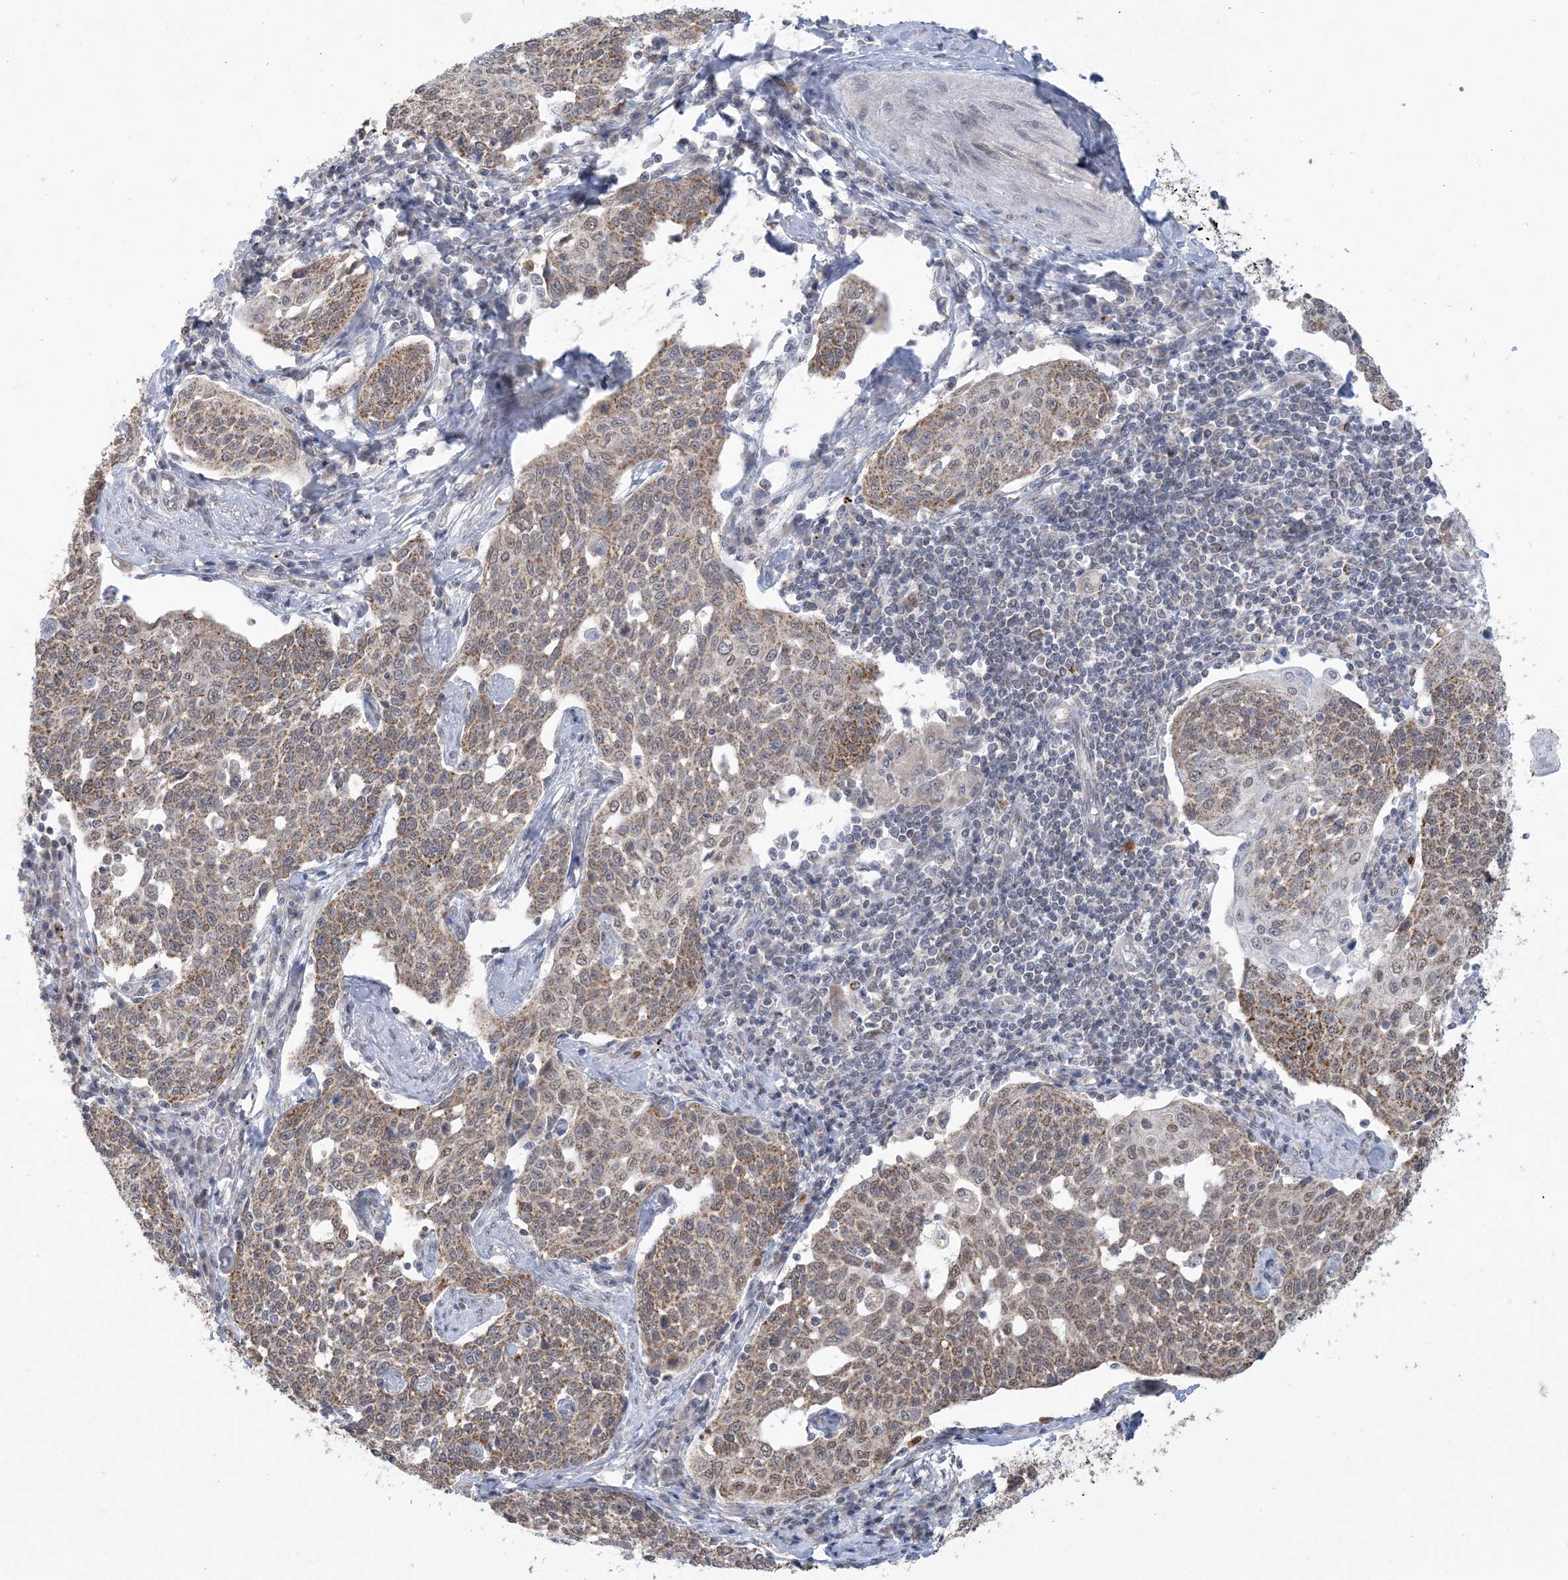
{"staining": {"intensity": "moderate", "quantity": ">75%", "location": "cytoplasmic/membranous,nuclear"}, "tissue": "cervical cancer", "cell_type": "Tumor cells", "image_type": "cancer", "snomed": [{"axis": "morphology", "description": "Squamous cell carcinoma, NOS"}, {"axis": "topography", "description": "Cervix"}], "caption": "DAB immunohistochemical staining of squamous cell carcinoma (cervical) displays moderate cytoplasmic/membranous and nuclear protein staining in about >75% of tumor cells.", "gene": "TRMT10C", "patient": {"sex": "female", "age": 34}}